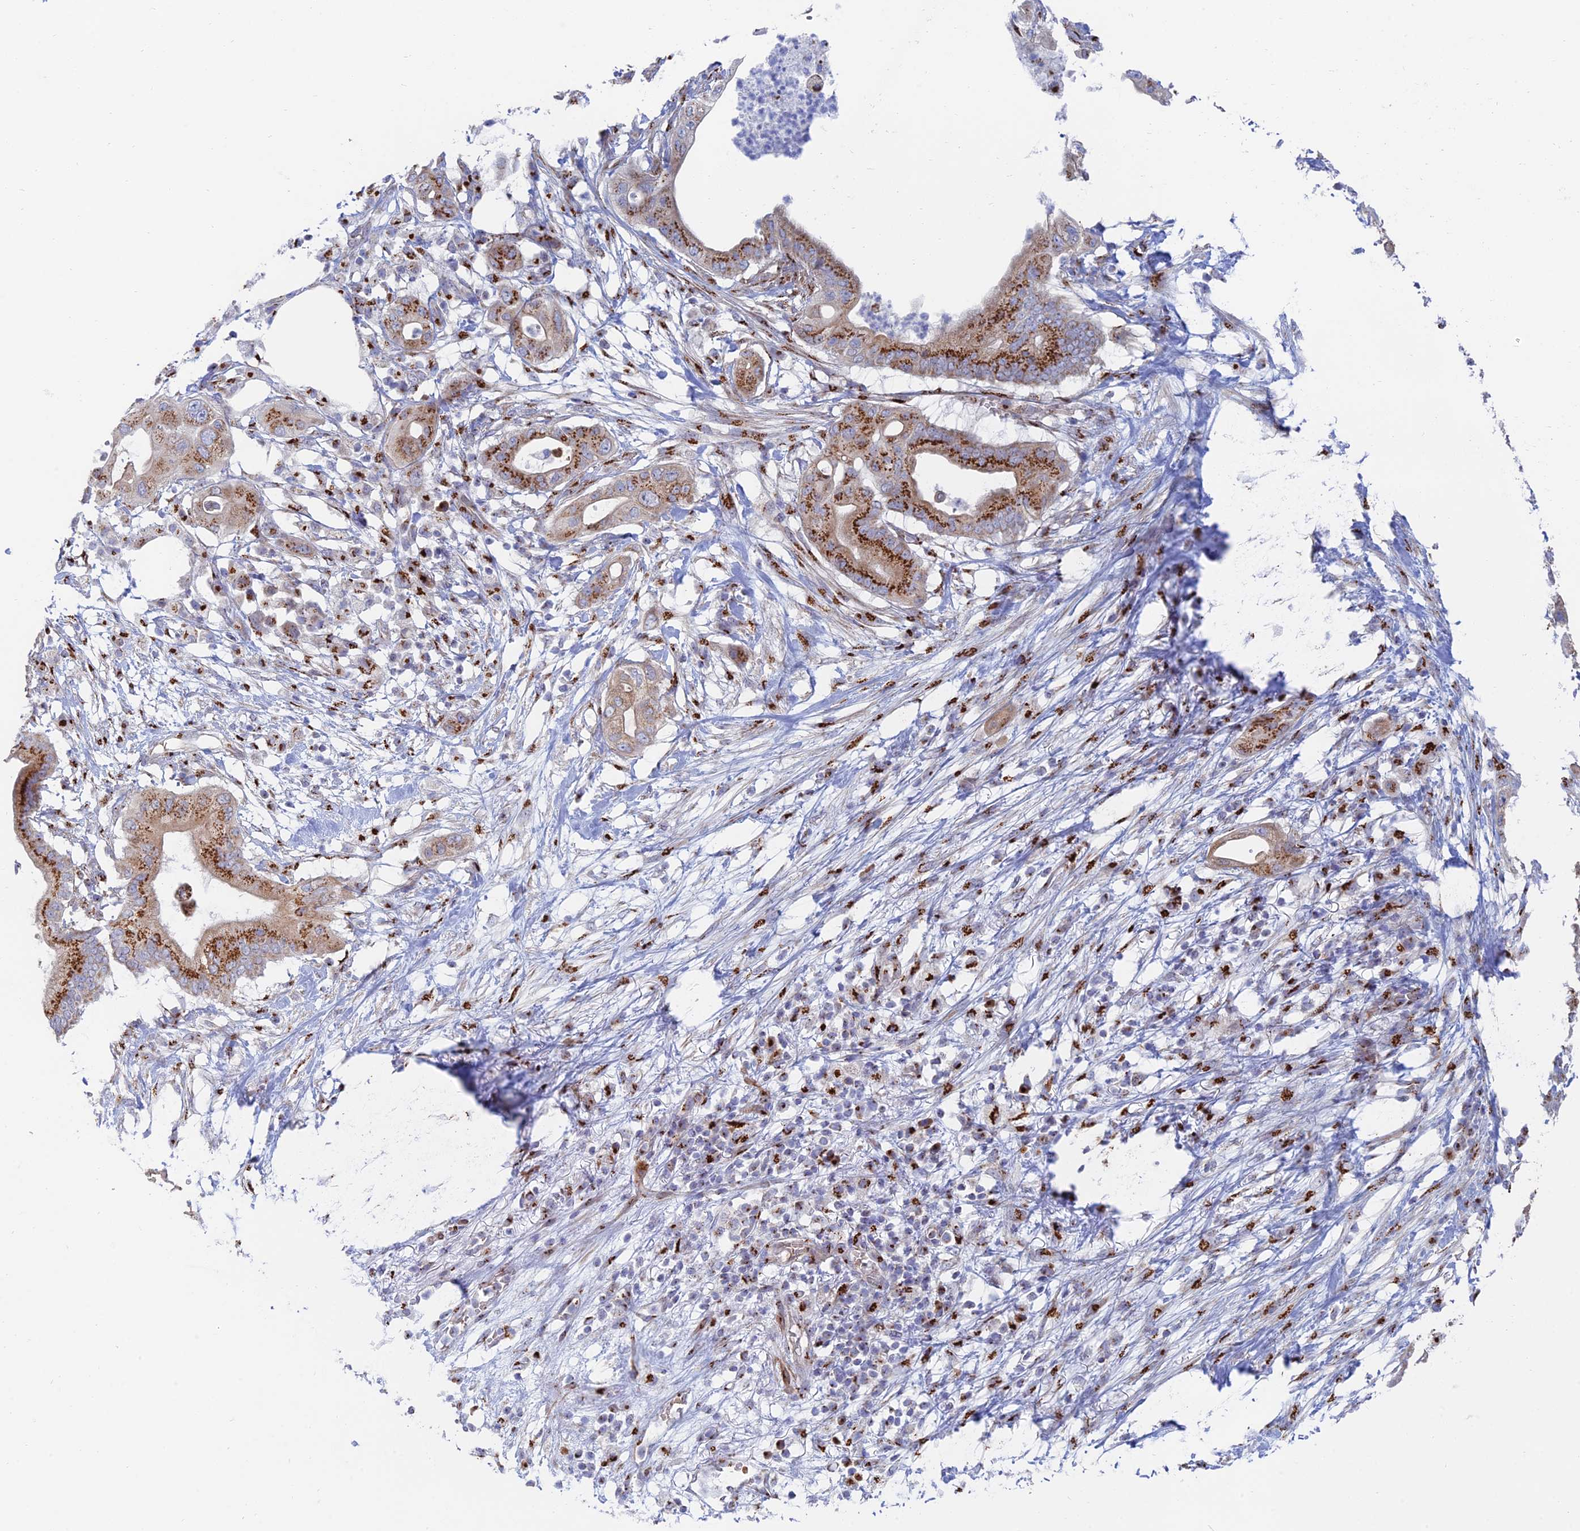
{"staining": {"intensity": "strong", "quantity": ">75%", "location": "cytoplasmic/membranous"}, "tissue": "pancreatic cancer", "cell_type": "Tumor cells", "image_type": "cancer", "snomed": [{"axis": "morphology", "description": "Adenocarcinoma, NOS"}, {"axis": "topography", "description": "Pancreas"}], "caption": "This photomicrograph reveals immunohistochemistry (IHC) staining of human adenocarcinoma (pancreatic), with high strong cytoplasmic/membranous expression in approximately >75% of tumor cells.", "gene": "HS2ST1", "patient": {"sex": "male", "age": 68}}